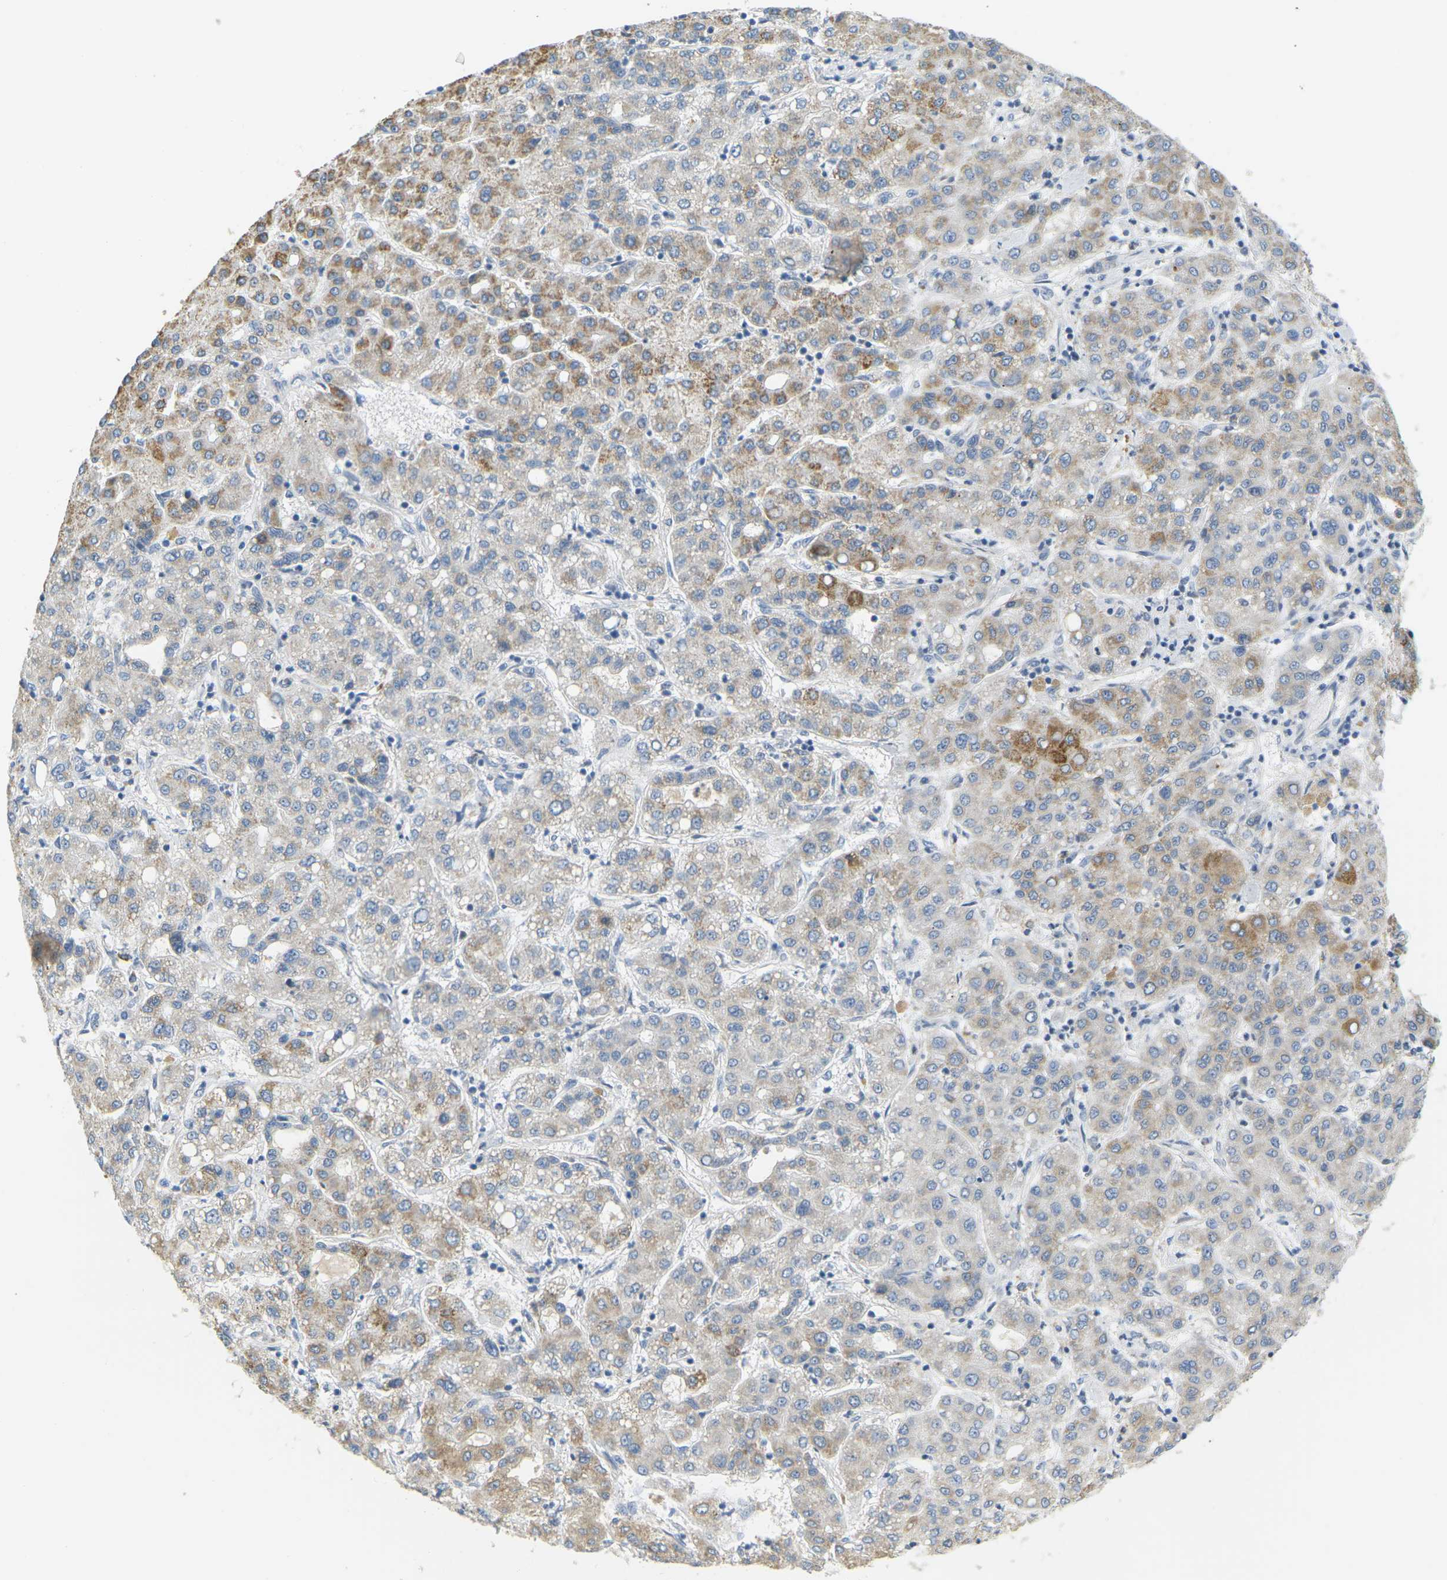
{"staining": {"intensity": "moderate", "quantity": "<25%", "location": "cytoplasmic/membranous"}, "tissue": "liver cancer", "cell_type": "Tumor cells", "image_type": "cancer", "snomed": [{"axis": "morphology", "description": "Carcinoma, Hepatocellular, NOS"}, {"axis": "topography", "description": "Liver"}], "caption": "A high-resolution image shows immunohistochemistry (IHC) staining of liver hepatocellular carcinoma, which reveals moderate cytoplasmic/membranous positivity in about <25% of tumor cells.", "gene": "CD300E", "patient": {"sex": "male", "age": 65}}